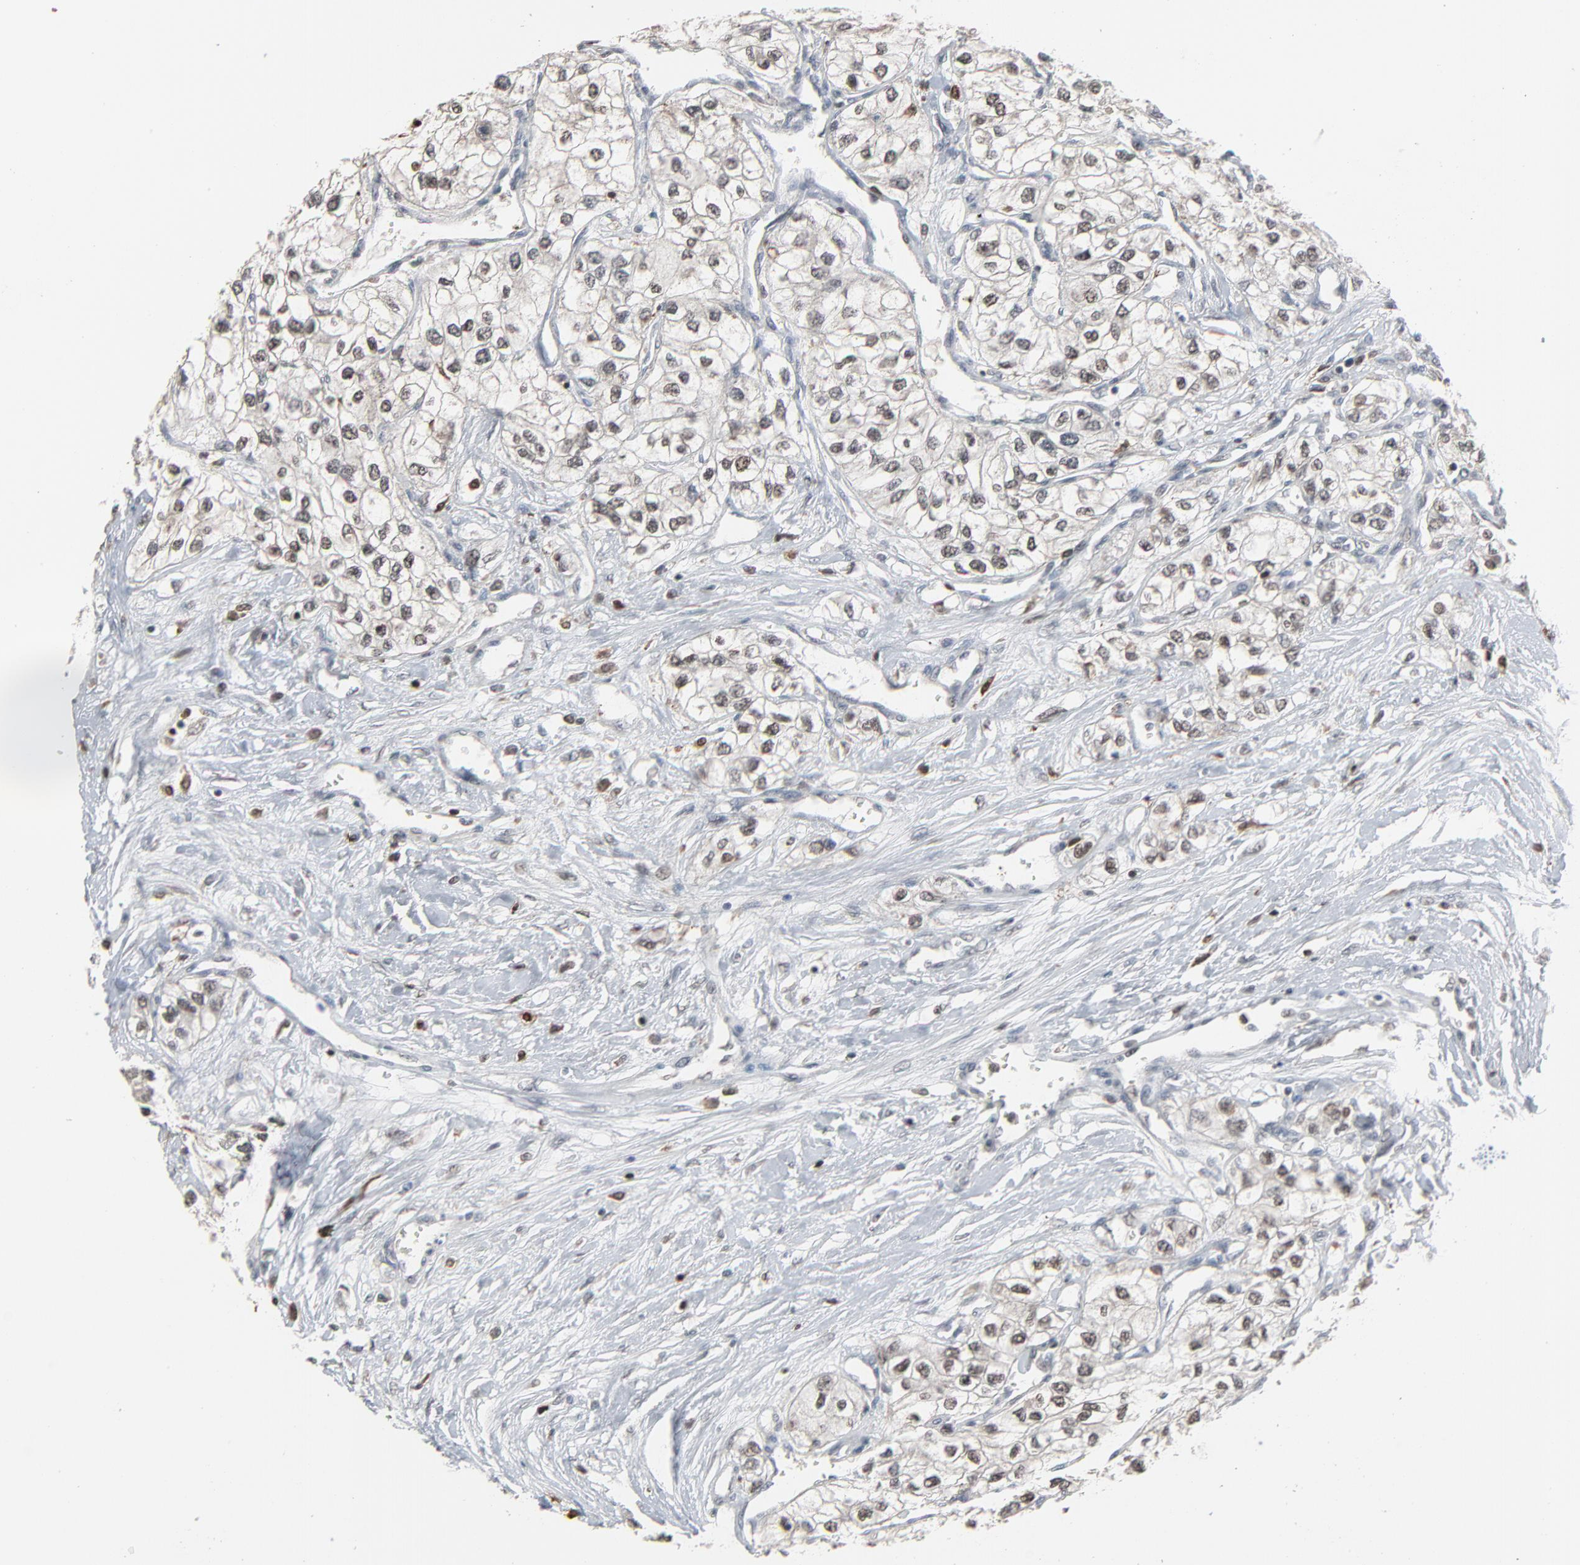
{"staining": {"intensity": "weak", "quantity": "<25%", "location": "nuclear"}, "tissue": "renal cancer", "cell_type": "Tumor cells", "image_type": "cancer", "snomed": [{"axis": "morphology", "description": "Adenocarcinoma, NOS"}, {"axis": "topography", "description": "Kidney"}], "caption": "Tumor cells are negative for protein expression in human renal cancer.", "gene": "DOCK8", "patient": {"sex": "male", "age": 57}}